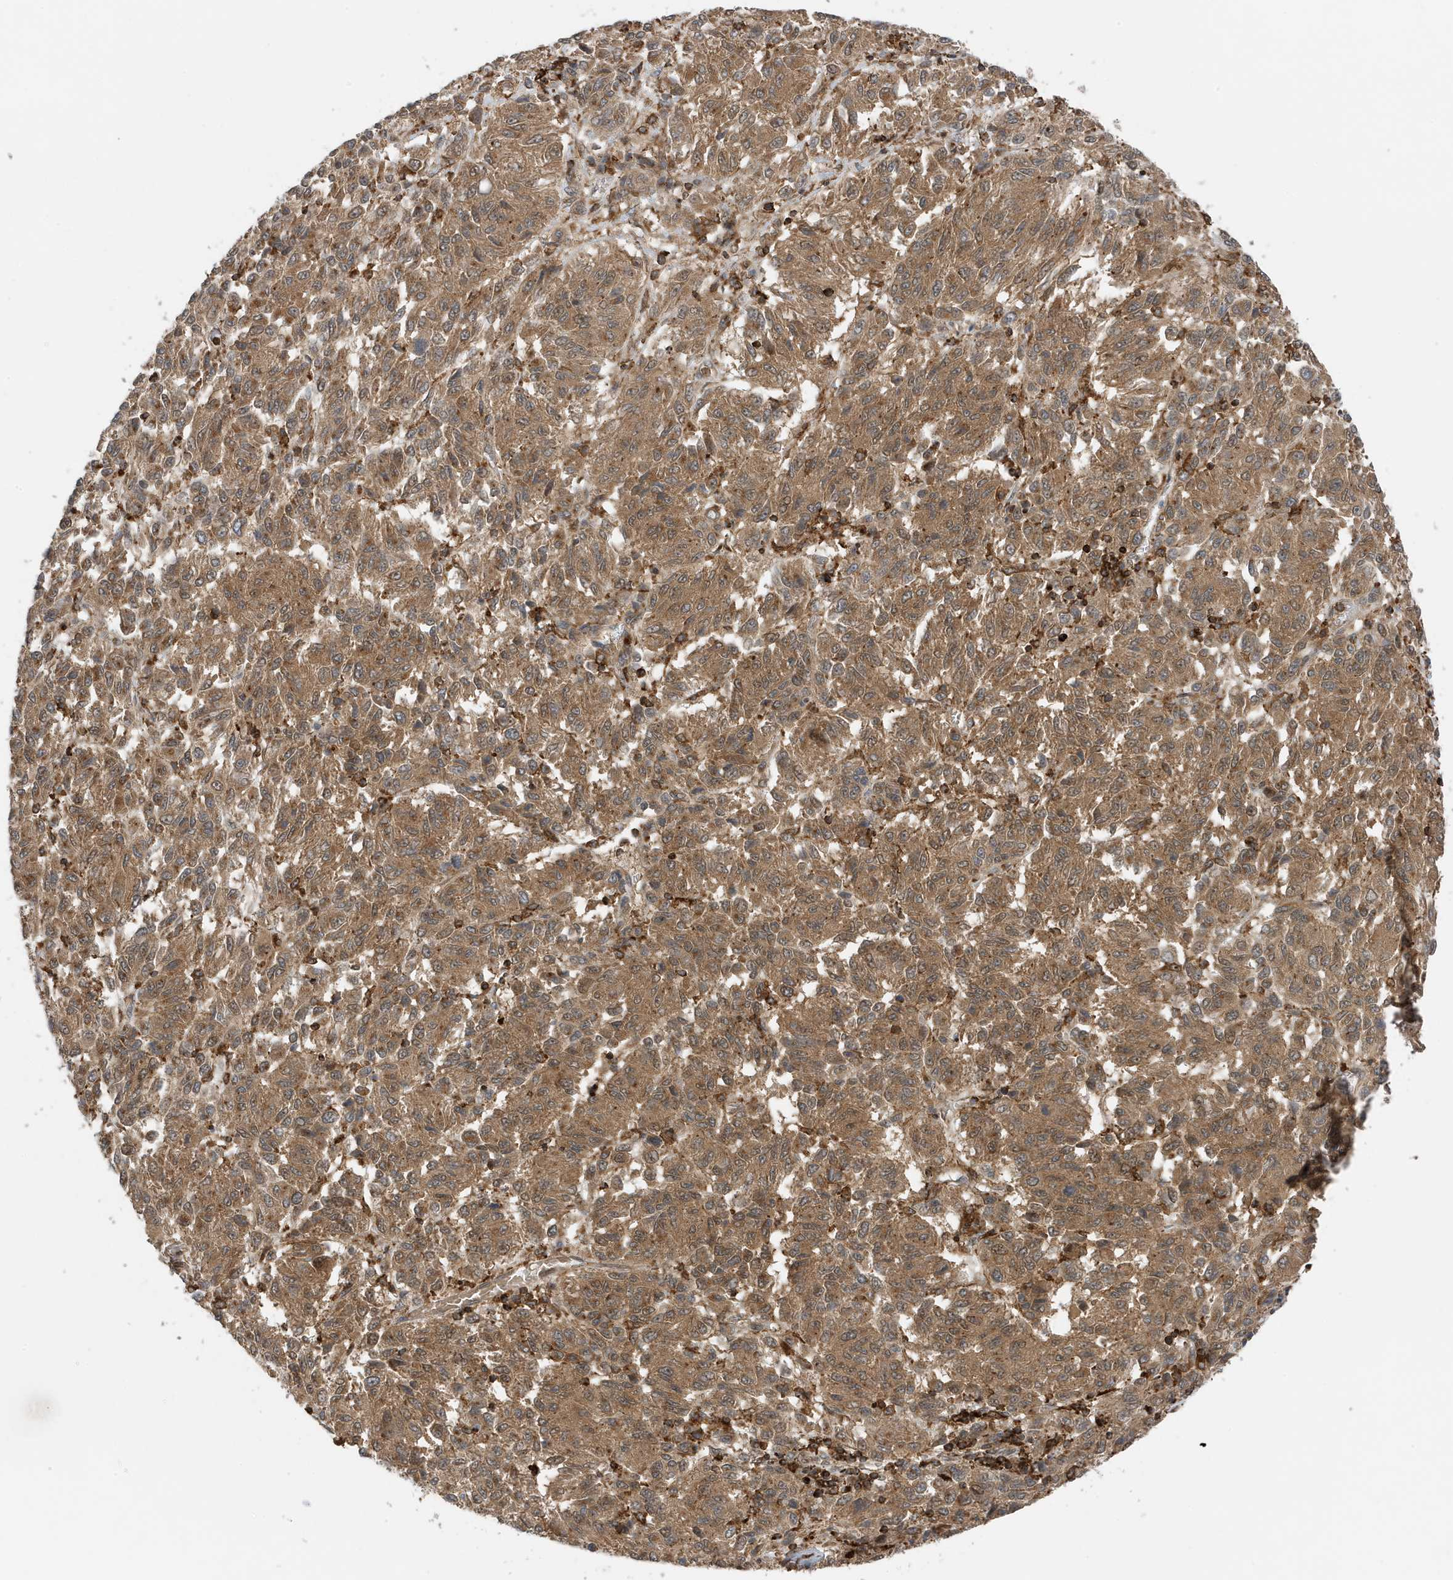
{"staining": {"intensity": "moderate", "quantity": ">75%", "location": "cytoplasmic/membranous,nuclear"}, "tissue": "melanoma", "cell_type": "Tumor cells", "image_type": "cancer", "snomed": [{"axis": "morphology", "description": "Malignant melanoma, Metastatic site"}, {"axis": "topography", "description": "Lung"}], "caption": "A high-resolution micrograph shows IHC staining of malignant melanoma (metastatic site), which reveals moderate cytoplasmic/membranous and nuclear staining in approximately >75% of tumor cells.", "gene": "TATDN3", "patient": {"sex": "male", "age": 64}}